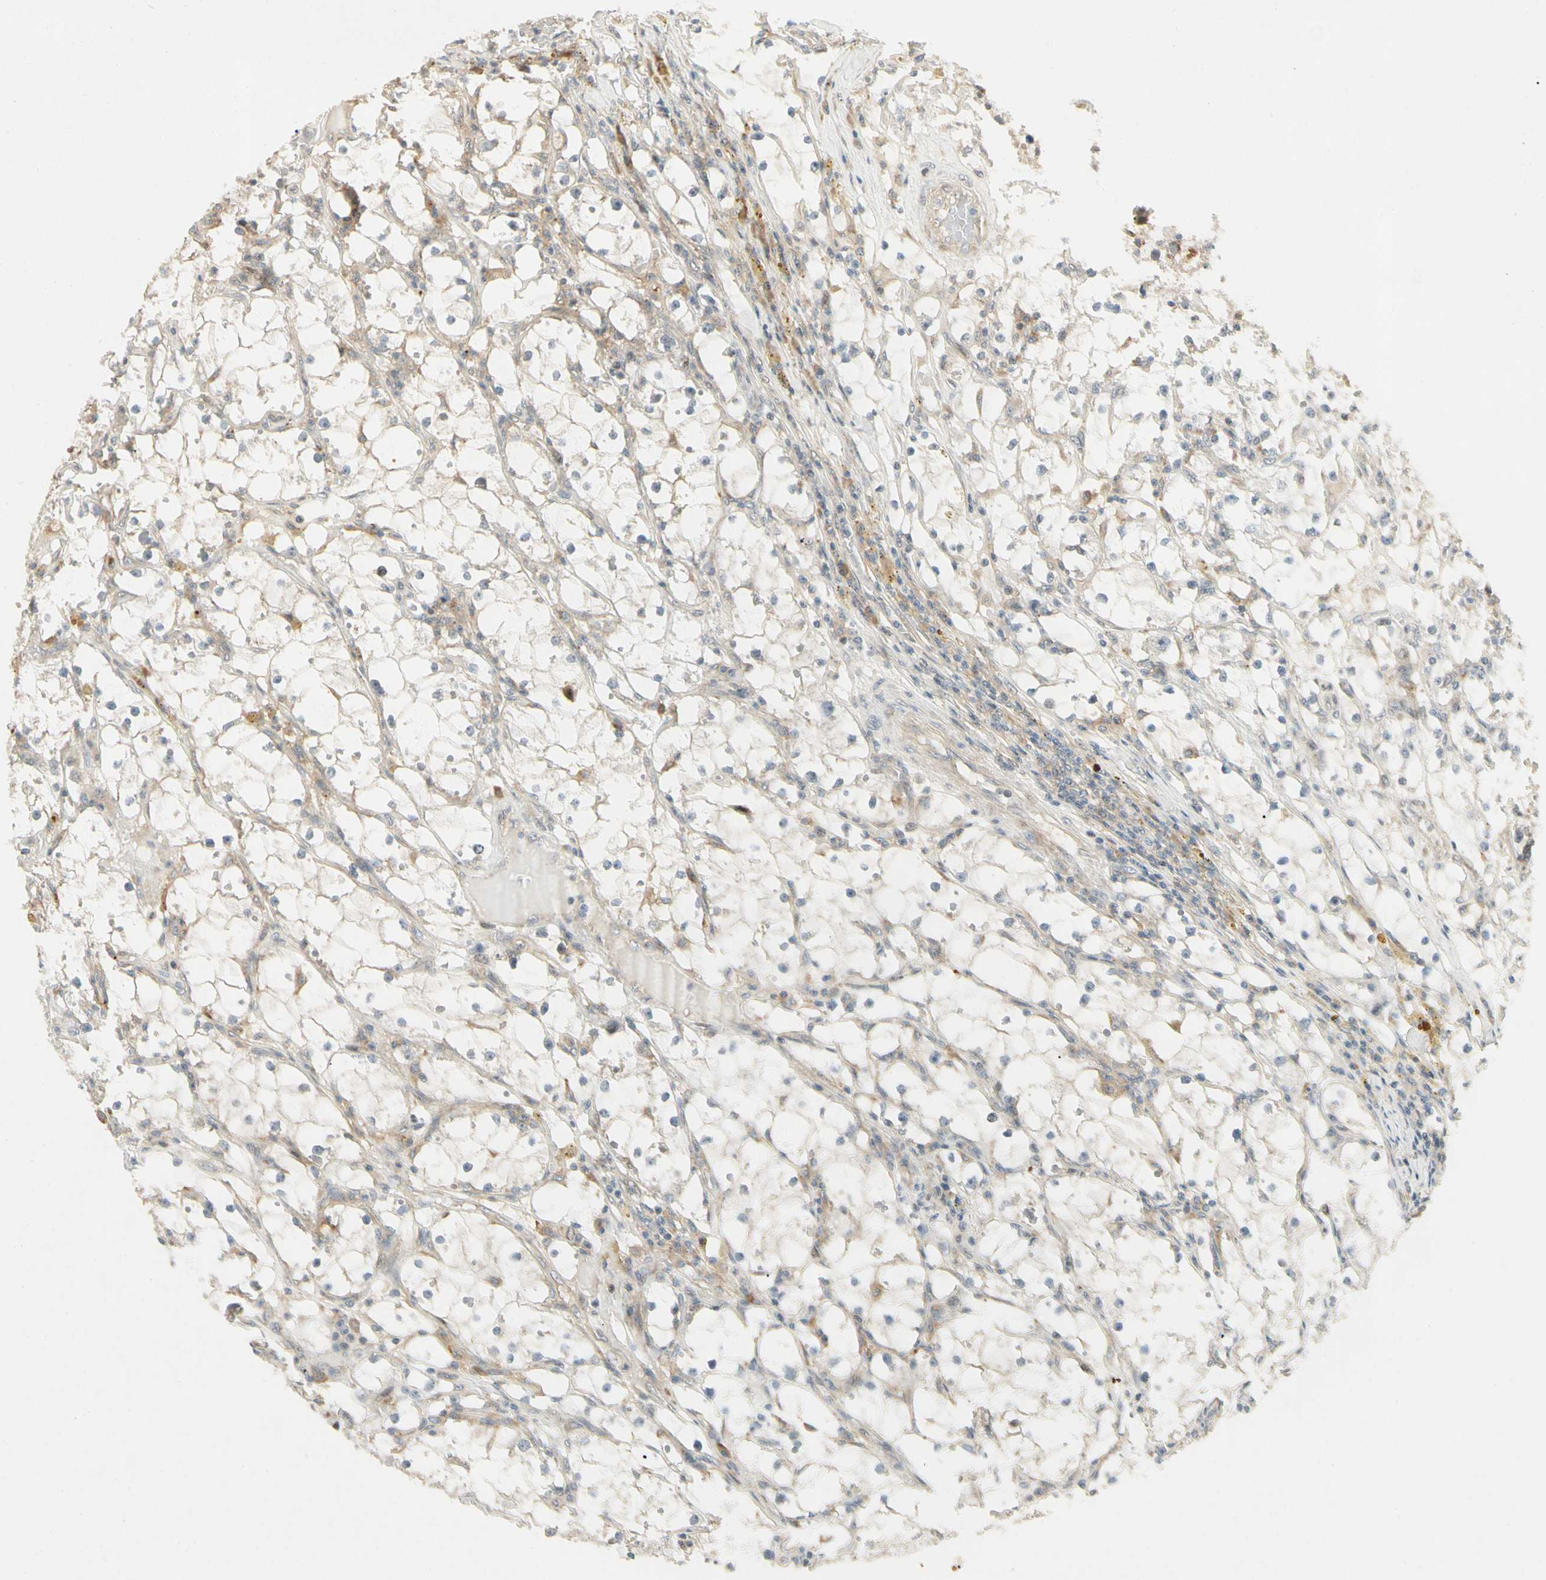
{"staining": {"intensity": "negative", "quantity": "none", "location": "none"}, "tissue": "renal cancer", "cell_type": "Tumor cells", "image_type": "cancer", "snomed": [{"axis": "morphology", "description": "Adenocarcinoma, NOS"}, {"axis": "topography", "description": "Kidney"}], "caption": "Immunohistochemistry of renal adenocarcinoma demonstrates no expression in tumor cells. (DAB (3,3'-diaminobenzidine) IHC, high magnification).", "gene": "FNDC3B", "patient": {"sex": "male", "age": 56}}